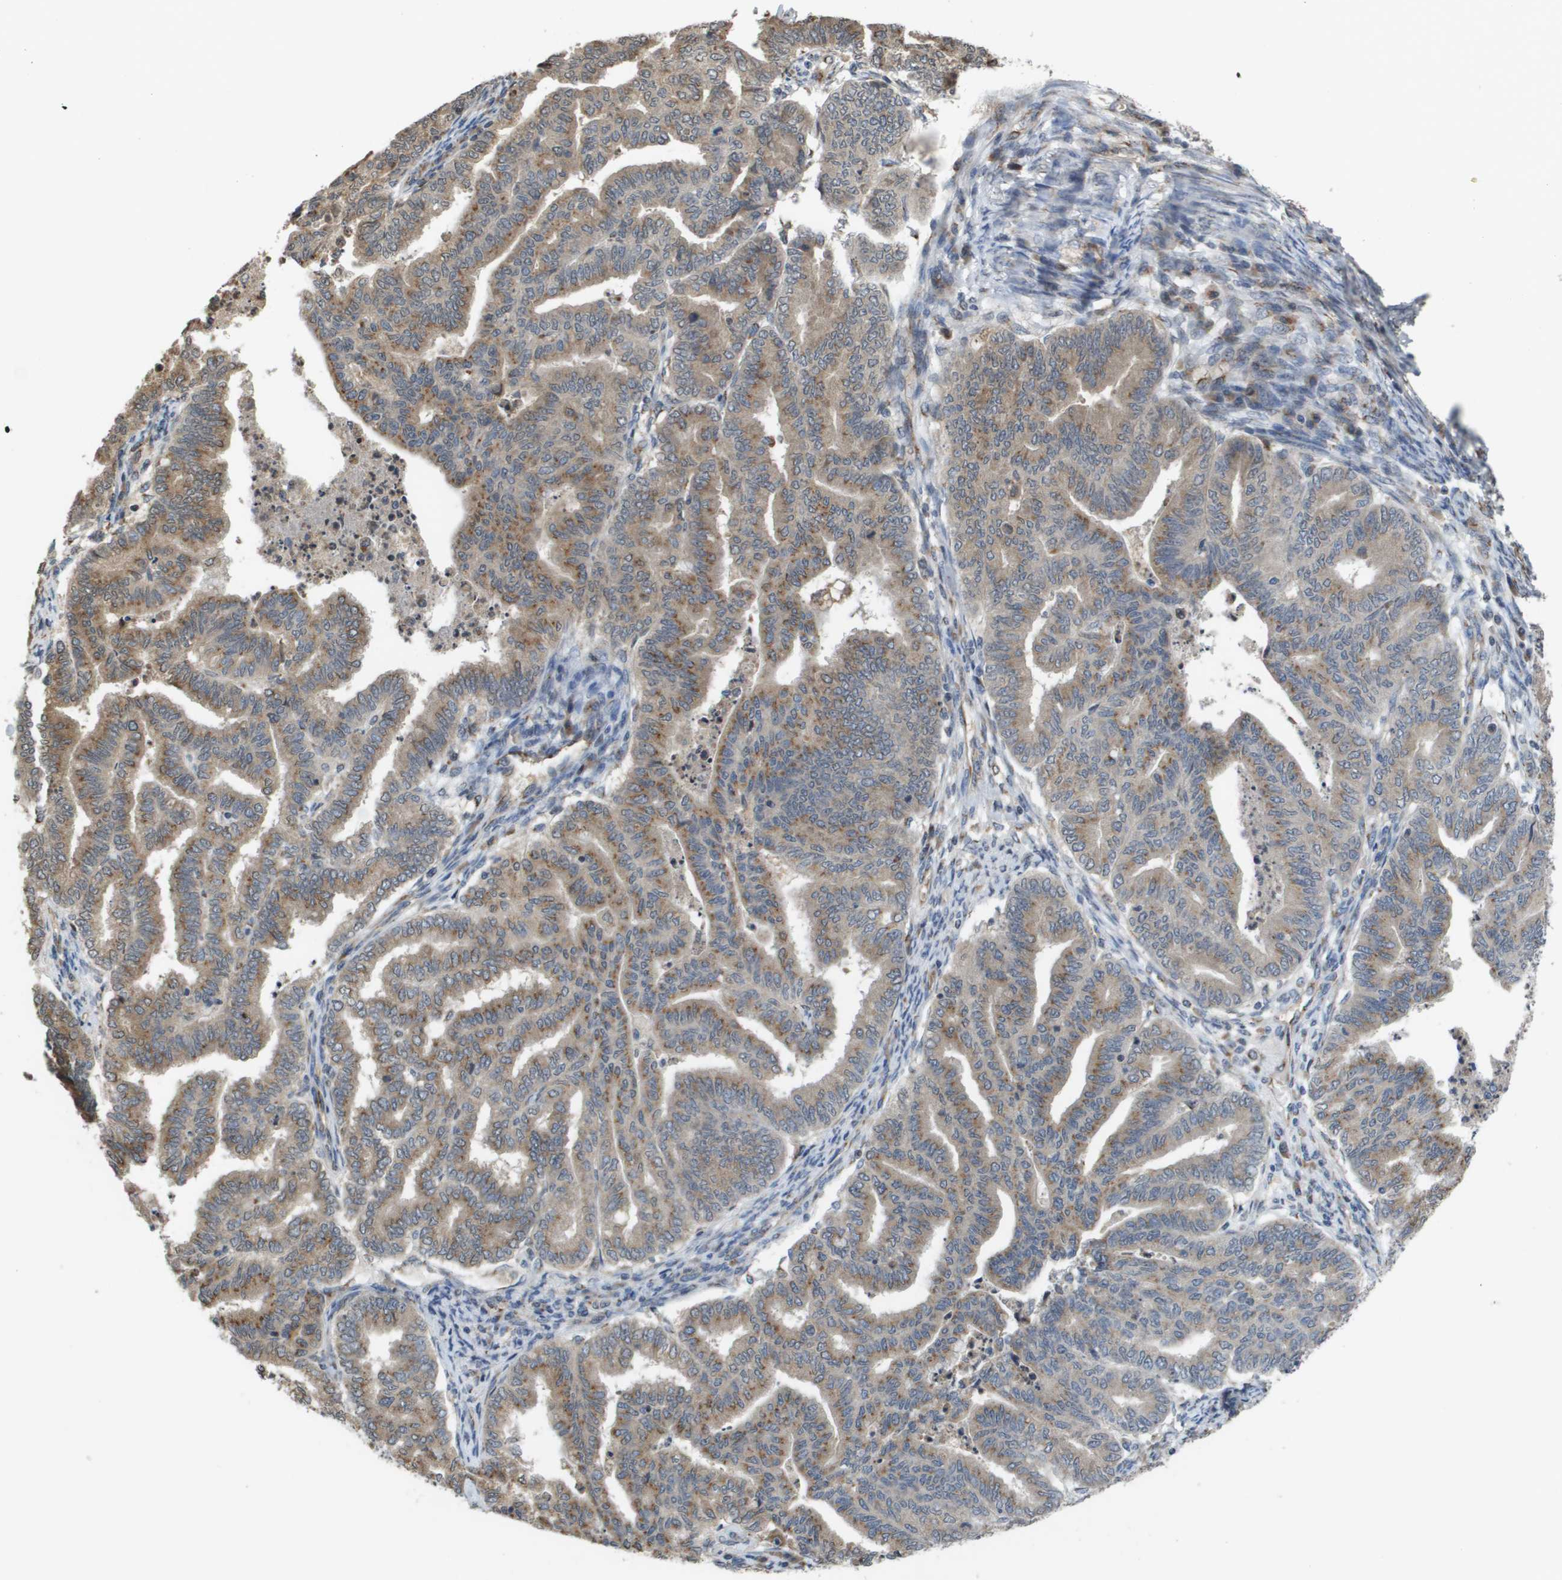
{"staining": {"intensity": "moderate", "quantity": ">75%", "location": "cytoplasmic/membranous"}, "tissue": "endometrial cancer", "cell_type": "Tumor cells", "image_type": "cancer", "snomed": [{"axis": "morphology", "description": "Adenocarcinoma, NOS"}, {"axis": "topography", "description": "Endometrium"}], "caption": "Protein staining displays moderate cytoplasmic/membranous staining in approximately >75% of tumor cells in endometrial cancer. Nuclei are stained in blue.", "gene": "PCK1", "patient": {"sex": "female", "age": 79}}